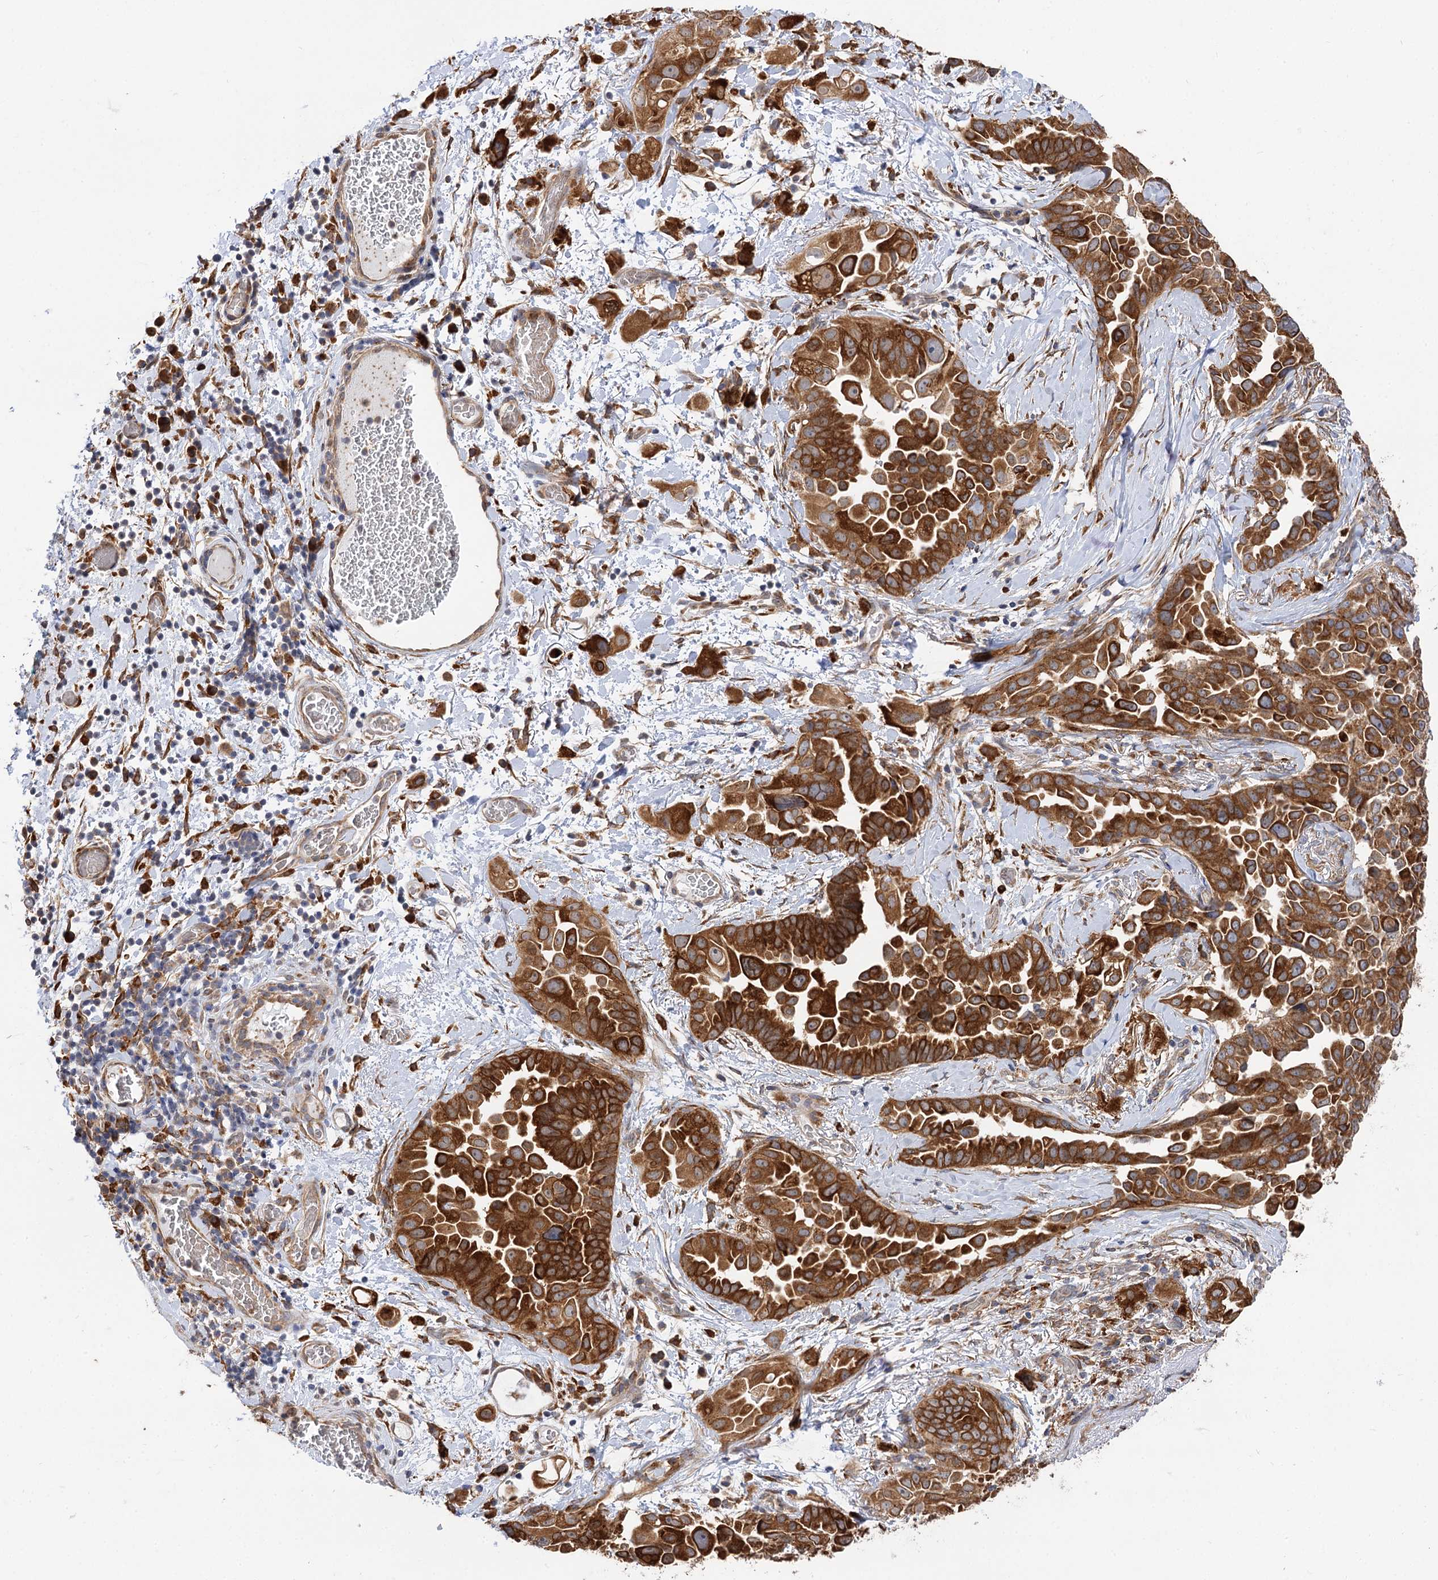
{"staining": {"intensity": "strong", "quantity": ">75%", "location": "cytoplasmic/membranous"}, "tissue": "lung cancer", "cell_type": "Tumor cells", "image_type": "cancer", "snomed": [{"axis": "morphology", "description": "Adenocarcinoma, NOS"}, {"axis": "topography", "description": "Lung"}], "caption": "DAB (3,3'-diaminobenzidine) immunohistochemical staining of human lung cancer shows strong cytoplasmic/membranous protein staining in about >75% of tumor cells.", "gene": "PPIP5K2", "patient": {"sex": "female", "age": 67}}